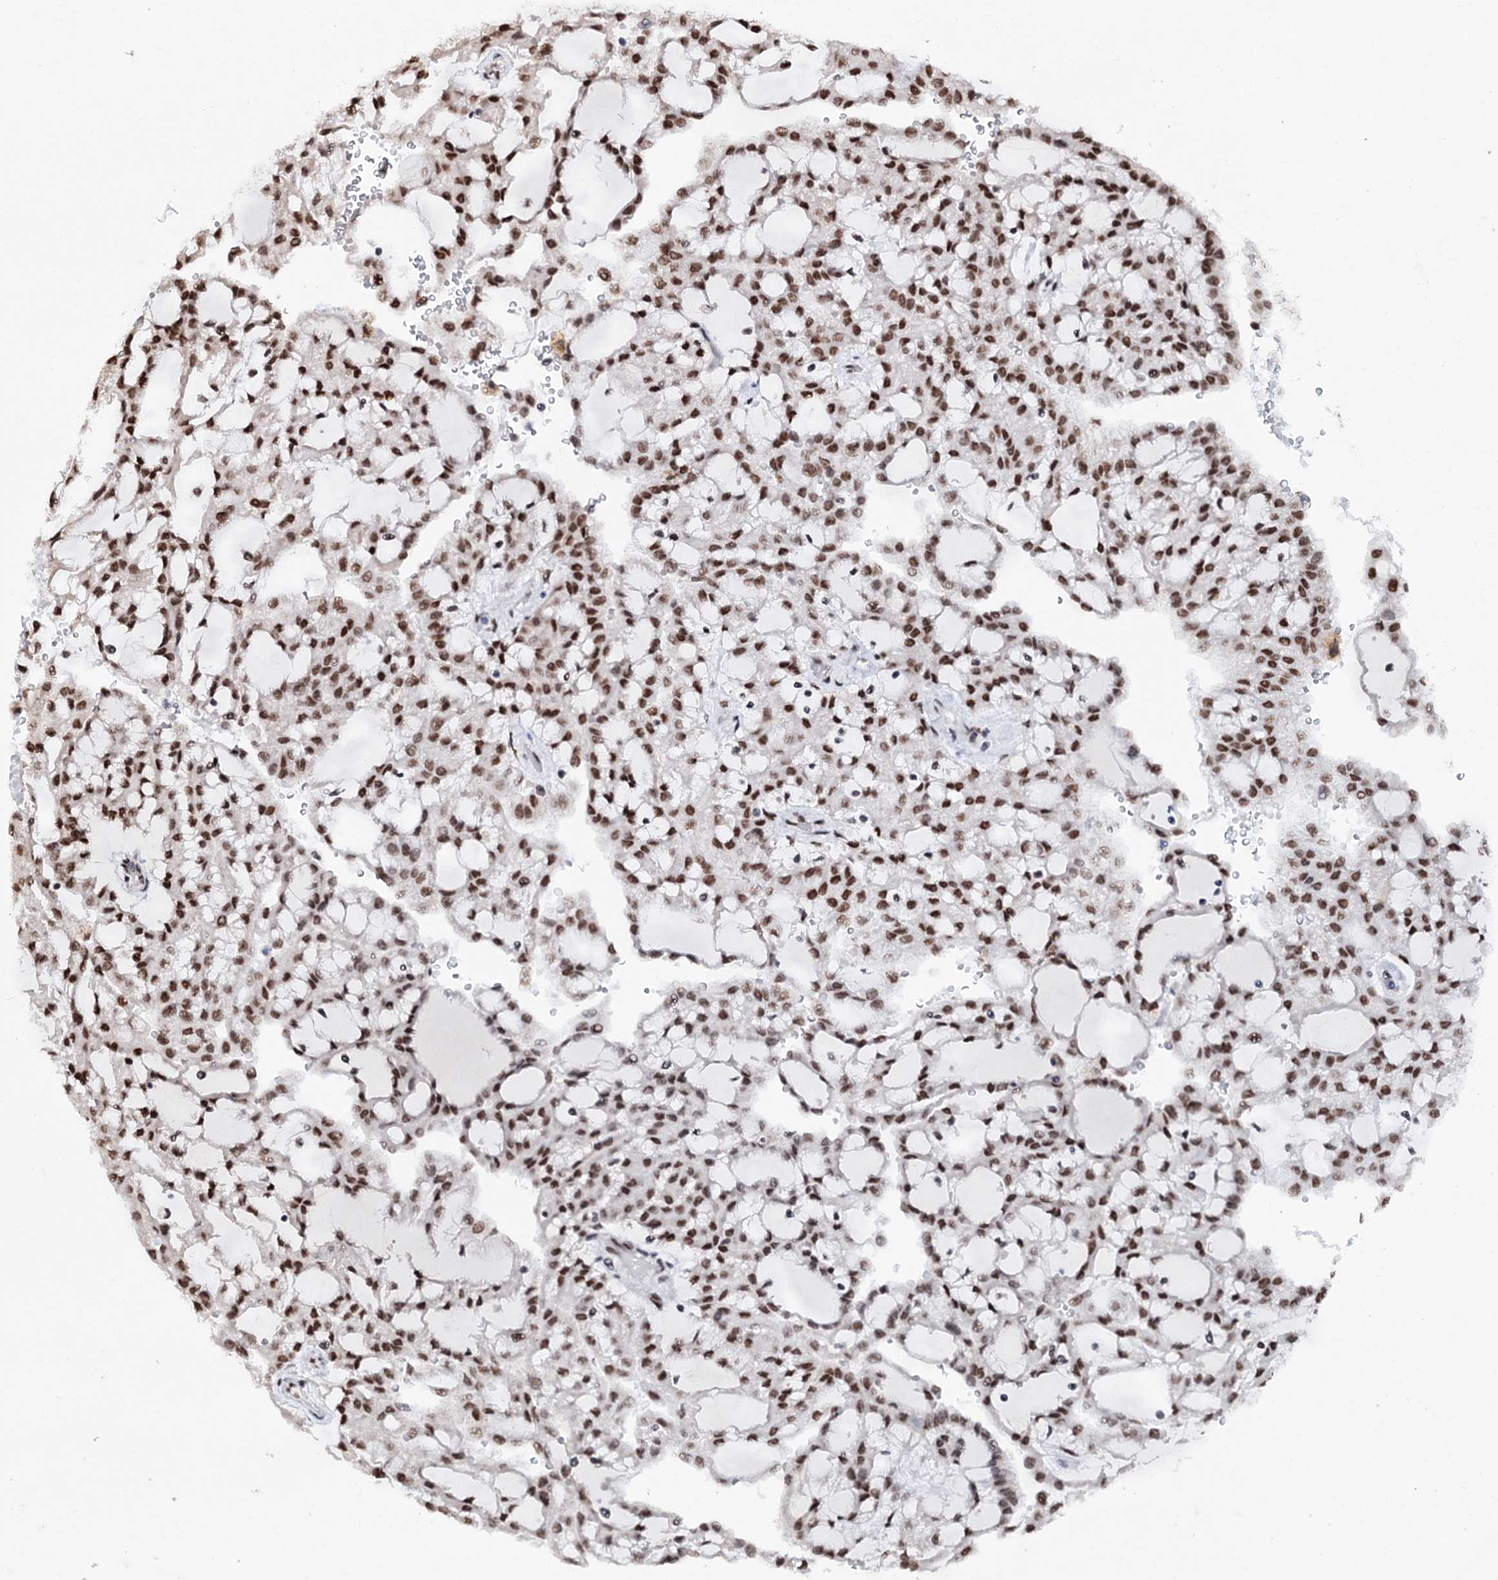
{"staining": {"intensity": "strong", "quantity": "25%-75%", "location": "nuclear"}, "tissue": "renal cancer", "cell_type": "Tumor cells", "image_type": "cancer", "snomed": [{"axis": "morphology", "description": "Adenocarcinoma, NOS"}, {"axis": "topography", "description": "Kidney"}], "caption": "This image shows immunohistochemistry (IHC) staining of renal cancer, with high strong nuclear staining in approximately 25%-75% of tumor cells.", "gene": "MATR3", "patient": {"sex": "male", "age": 63}}